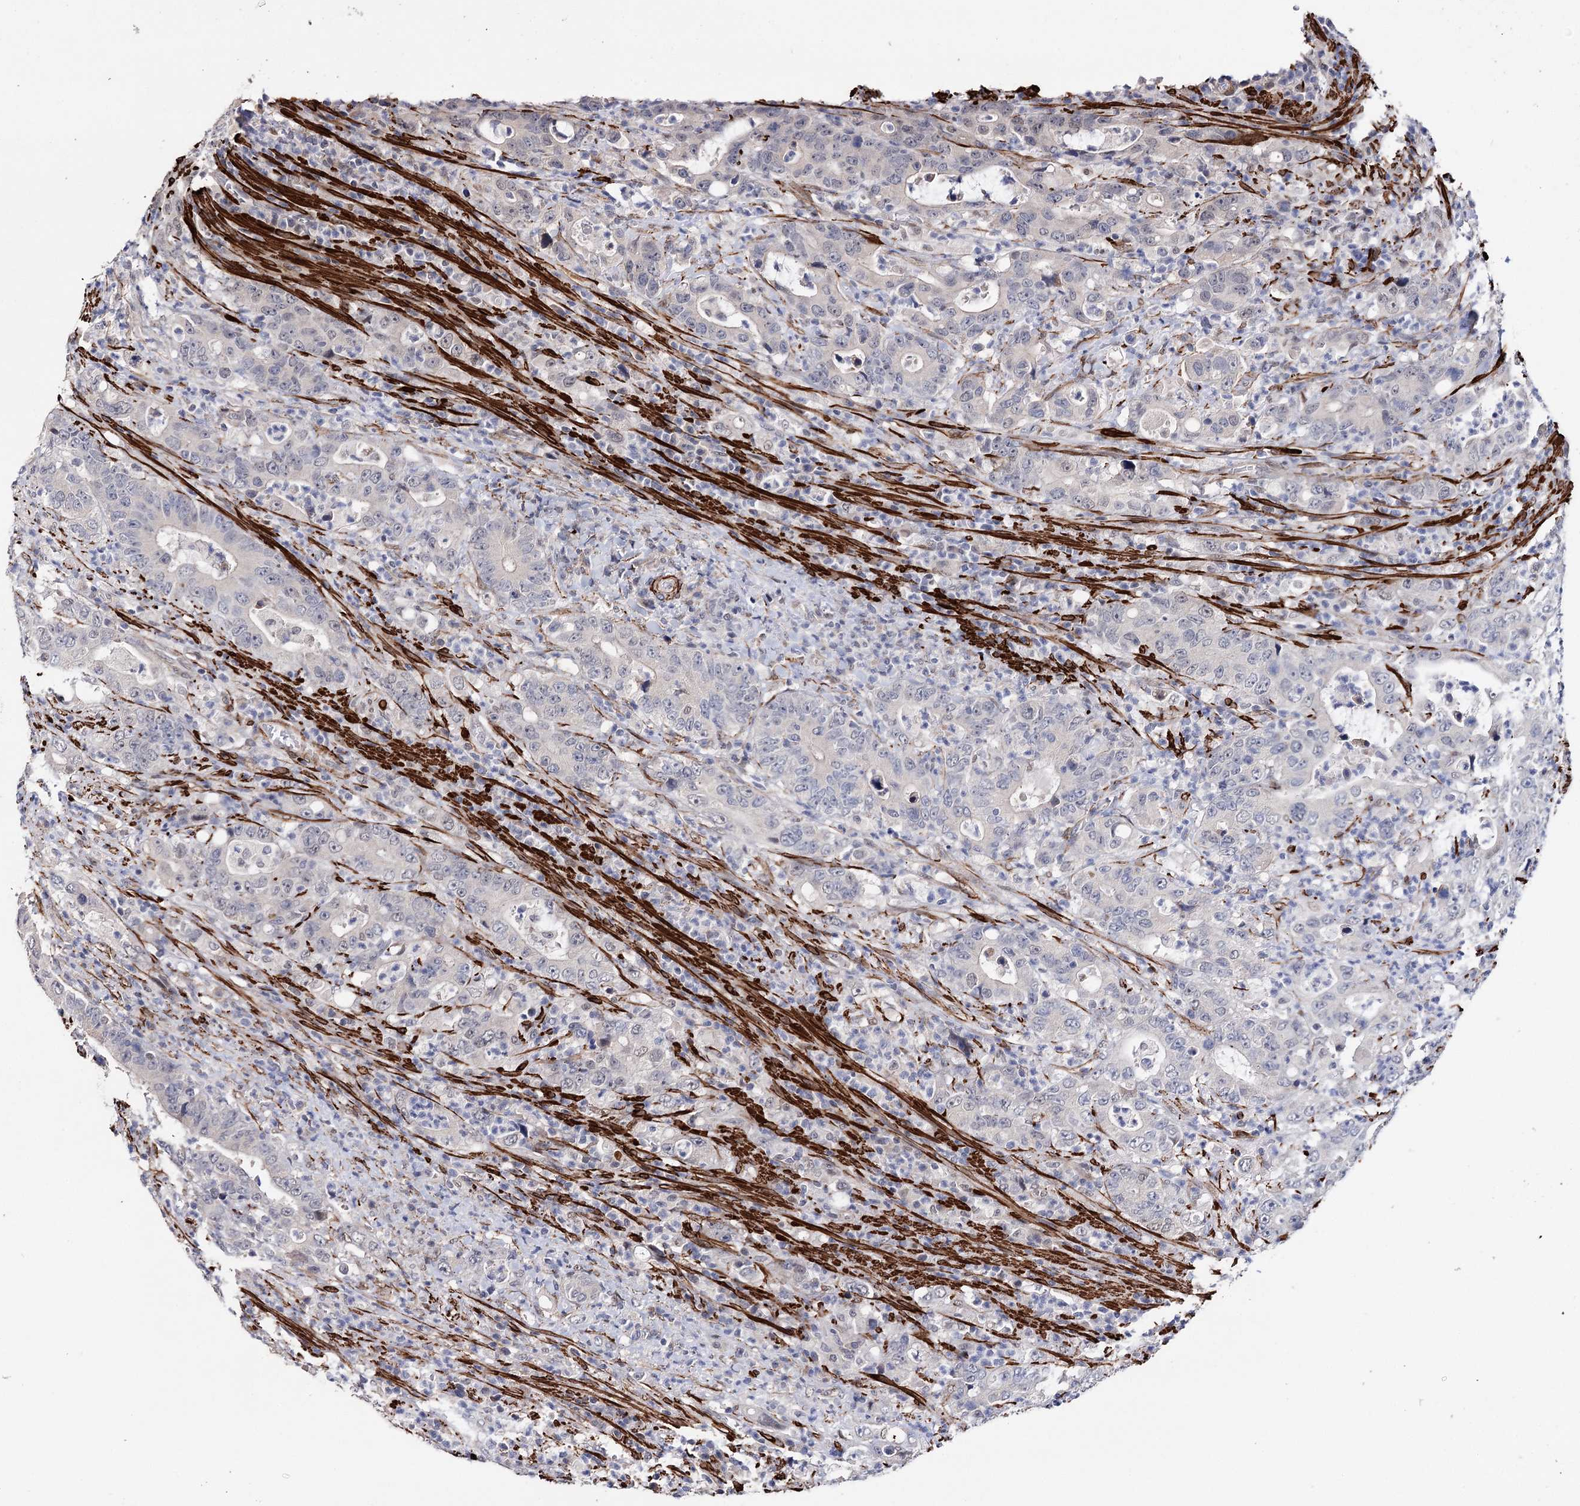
{"staining": {"intensity": "negative", "quantity": "none", "location": "none"}, "tissue": "colorectal cancer", "cell_type": "Tumor cells", "image_type": "cancer", "snomed": [{"axis": "morphology", "description": "Adenocarcinoma, NOS"}, {"axis": "topography", "description": "Colon"}], "caption": "Immunohistochemistry micrograph of human colorectal adenocarcinoma stained for a protein (brown), which demonstrates no positivity in tumor cells.", "gene": "CFAP46", "patient": {"sex": "female", "age": 75}}